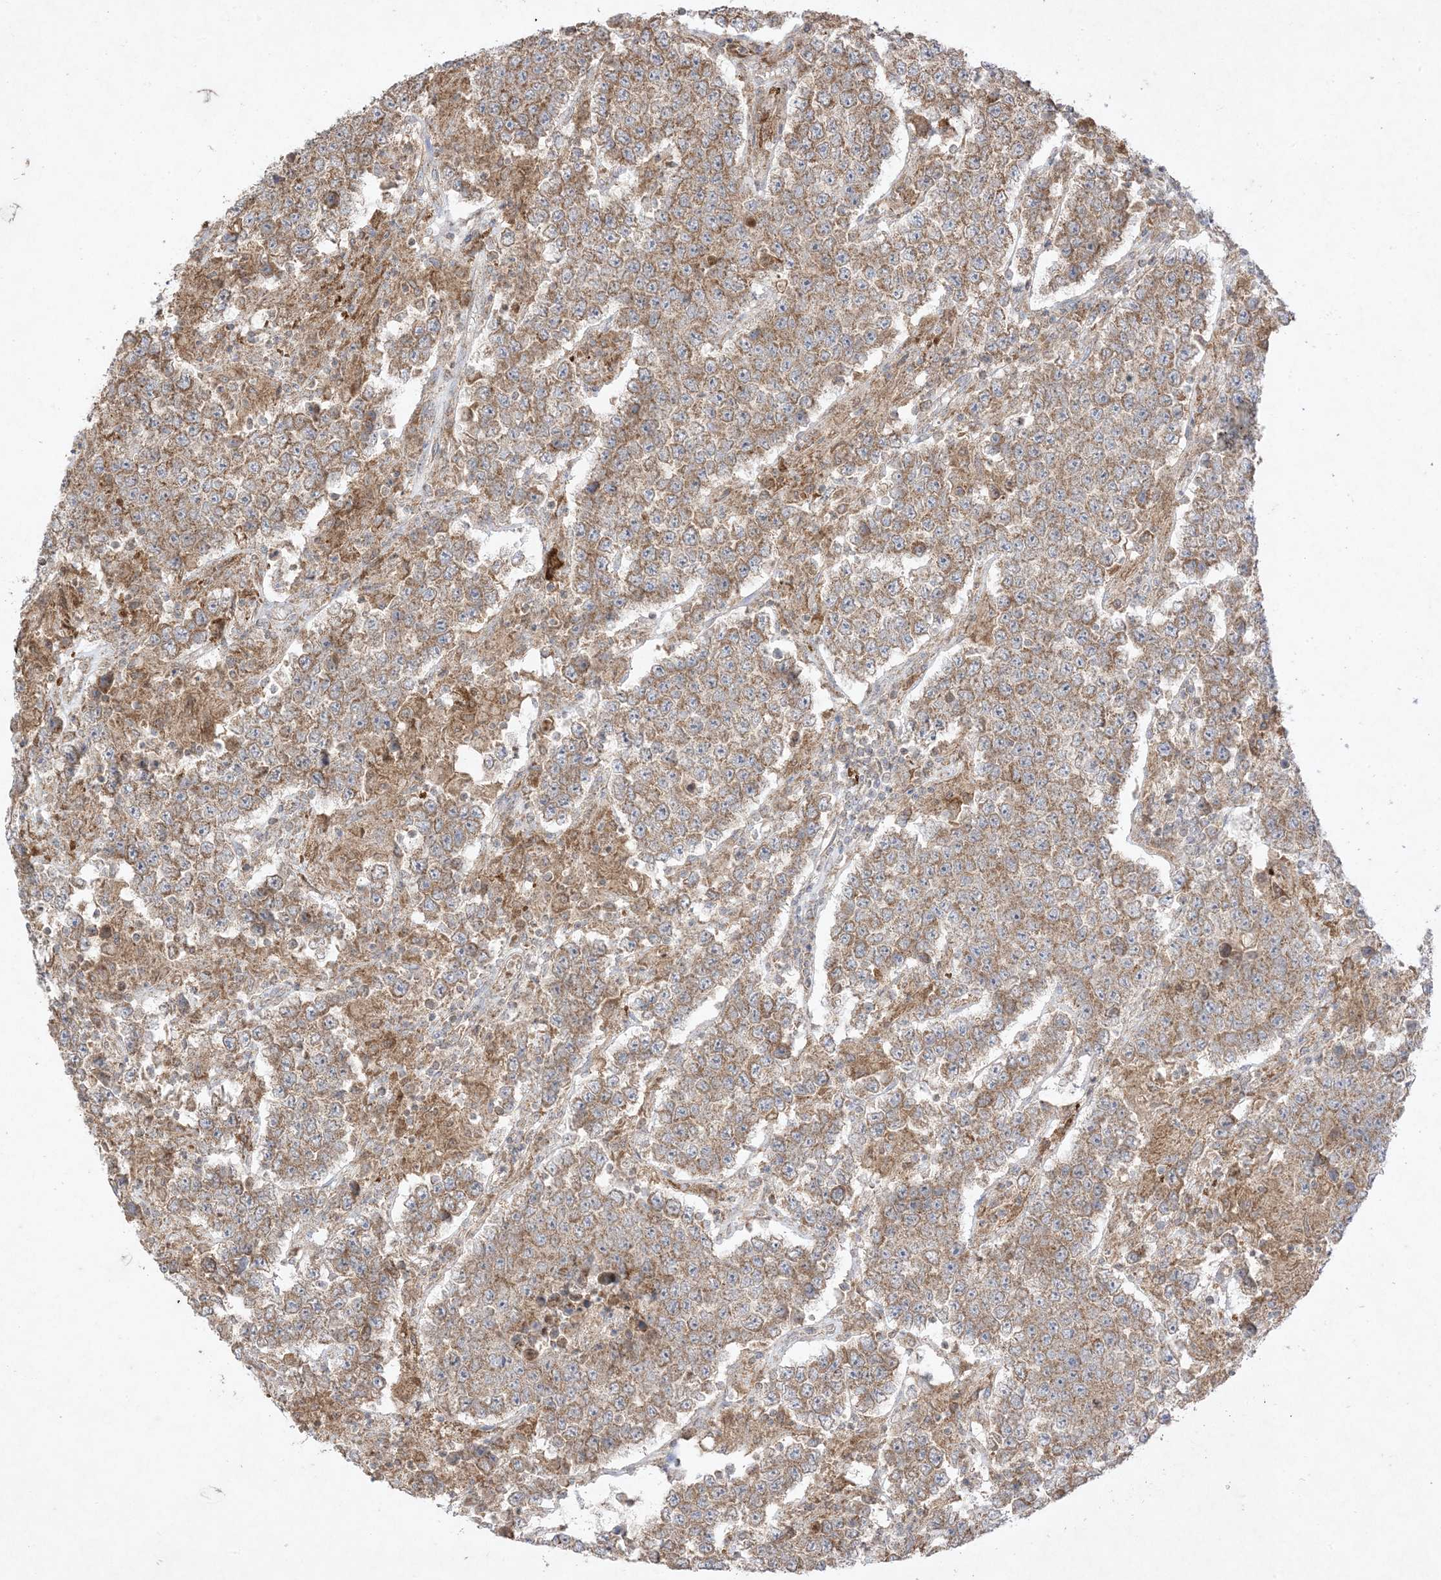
{"staining": {"intensity": "moderate", "quantity": "25%-75%", "location": "cytoplasmic/membranous"}, "tissue": "testis cancer", "cell_type": "Tumor cells", "image_type": "cancer", "snomed": [{"axis": "morphology", "description": "Normal tissue, NOS"}, {"axis": "morphology", "description": "Urothelial carcinoma, High grade"}, {"axis": "morphology", "description": "Seminoma, NOS"}, {"axis": "morphology", "description": "Carcinoma, Embryonal, NOS"}, {"axis": "topography", "description": "Urinary bladder"}, {"axis": "topography", "description": "Testis"}], "caption": "Immunohistochemistry histopathology image of neoplastic tissue: human testis cancer stained using IHC demonstrates medium levels of moderate protein expression localized specifically in the cytoplasmic/membranous of tumor cells, appearing as a cytoplasmic/membranous brown color.", "gene": "UBE2C", "patient": {"sex": "male", "age": 41}}